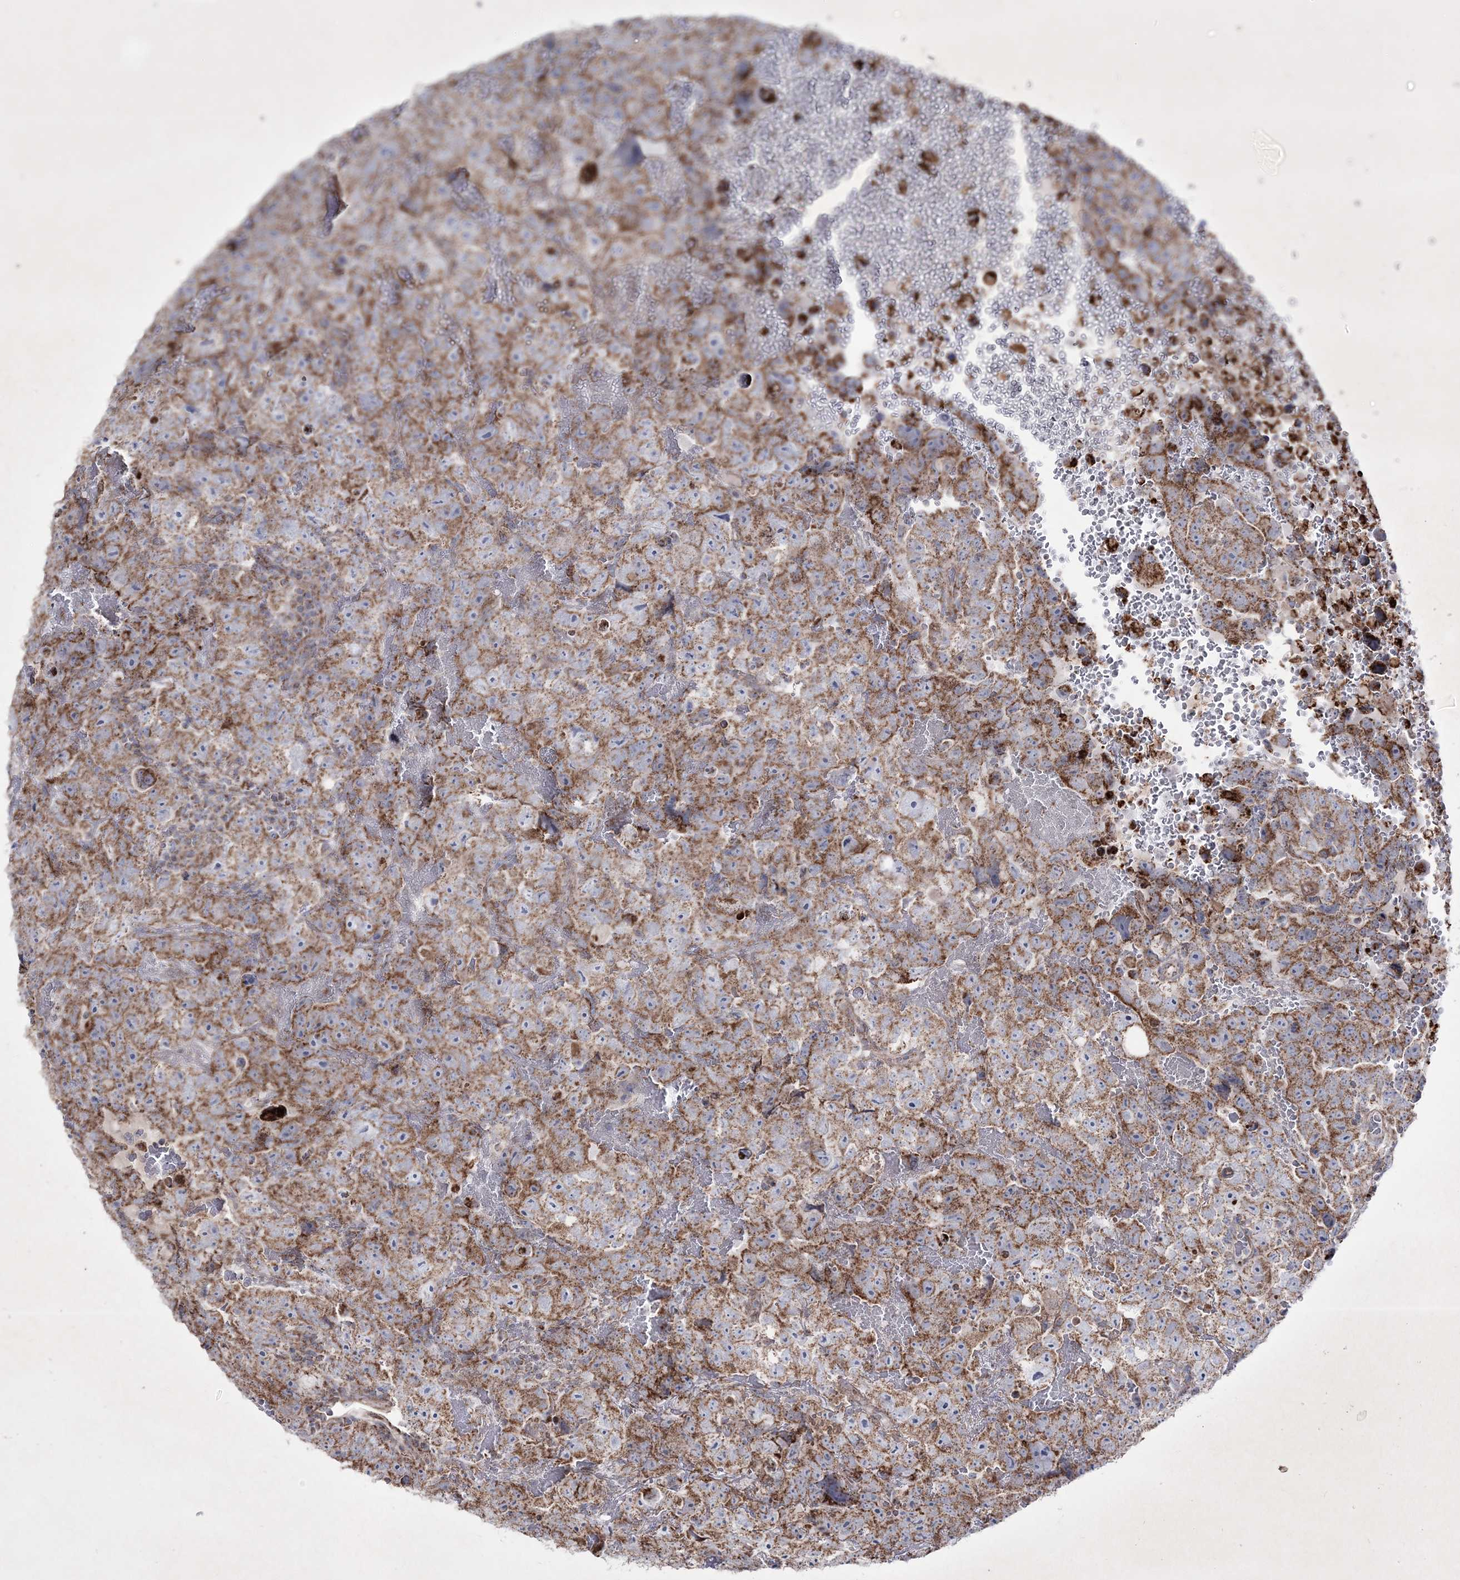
{"staining": {"intensity": "moderate", "quantity": ">75%", "location": "cytoplasmic/membranous"}, "tissue": "testis cancer", "cell_type": "Tumor cells", "image_type": "cancer", "snomed": [{"axis": "morphology", "description": "Carcinoma, Embryonal, NOS"}, {"axis": "topography", "description": "Testis"}], "caption": "Tumor cells demonstrate medium levels of moderate cytoplasmic/membranous positivity in about >75% of cells in human testis cancer. The staining was performed using DAB (3,3'-diaminobenzidine), with brown indicating positive protein expression. Nuclei are stained blue with hematoxylin.", "gene": "RICTOR", "patient": {"sex": "male", "age": 45}}